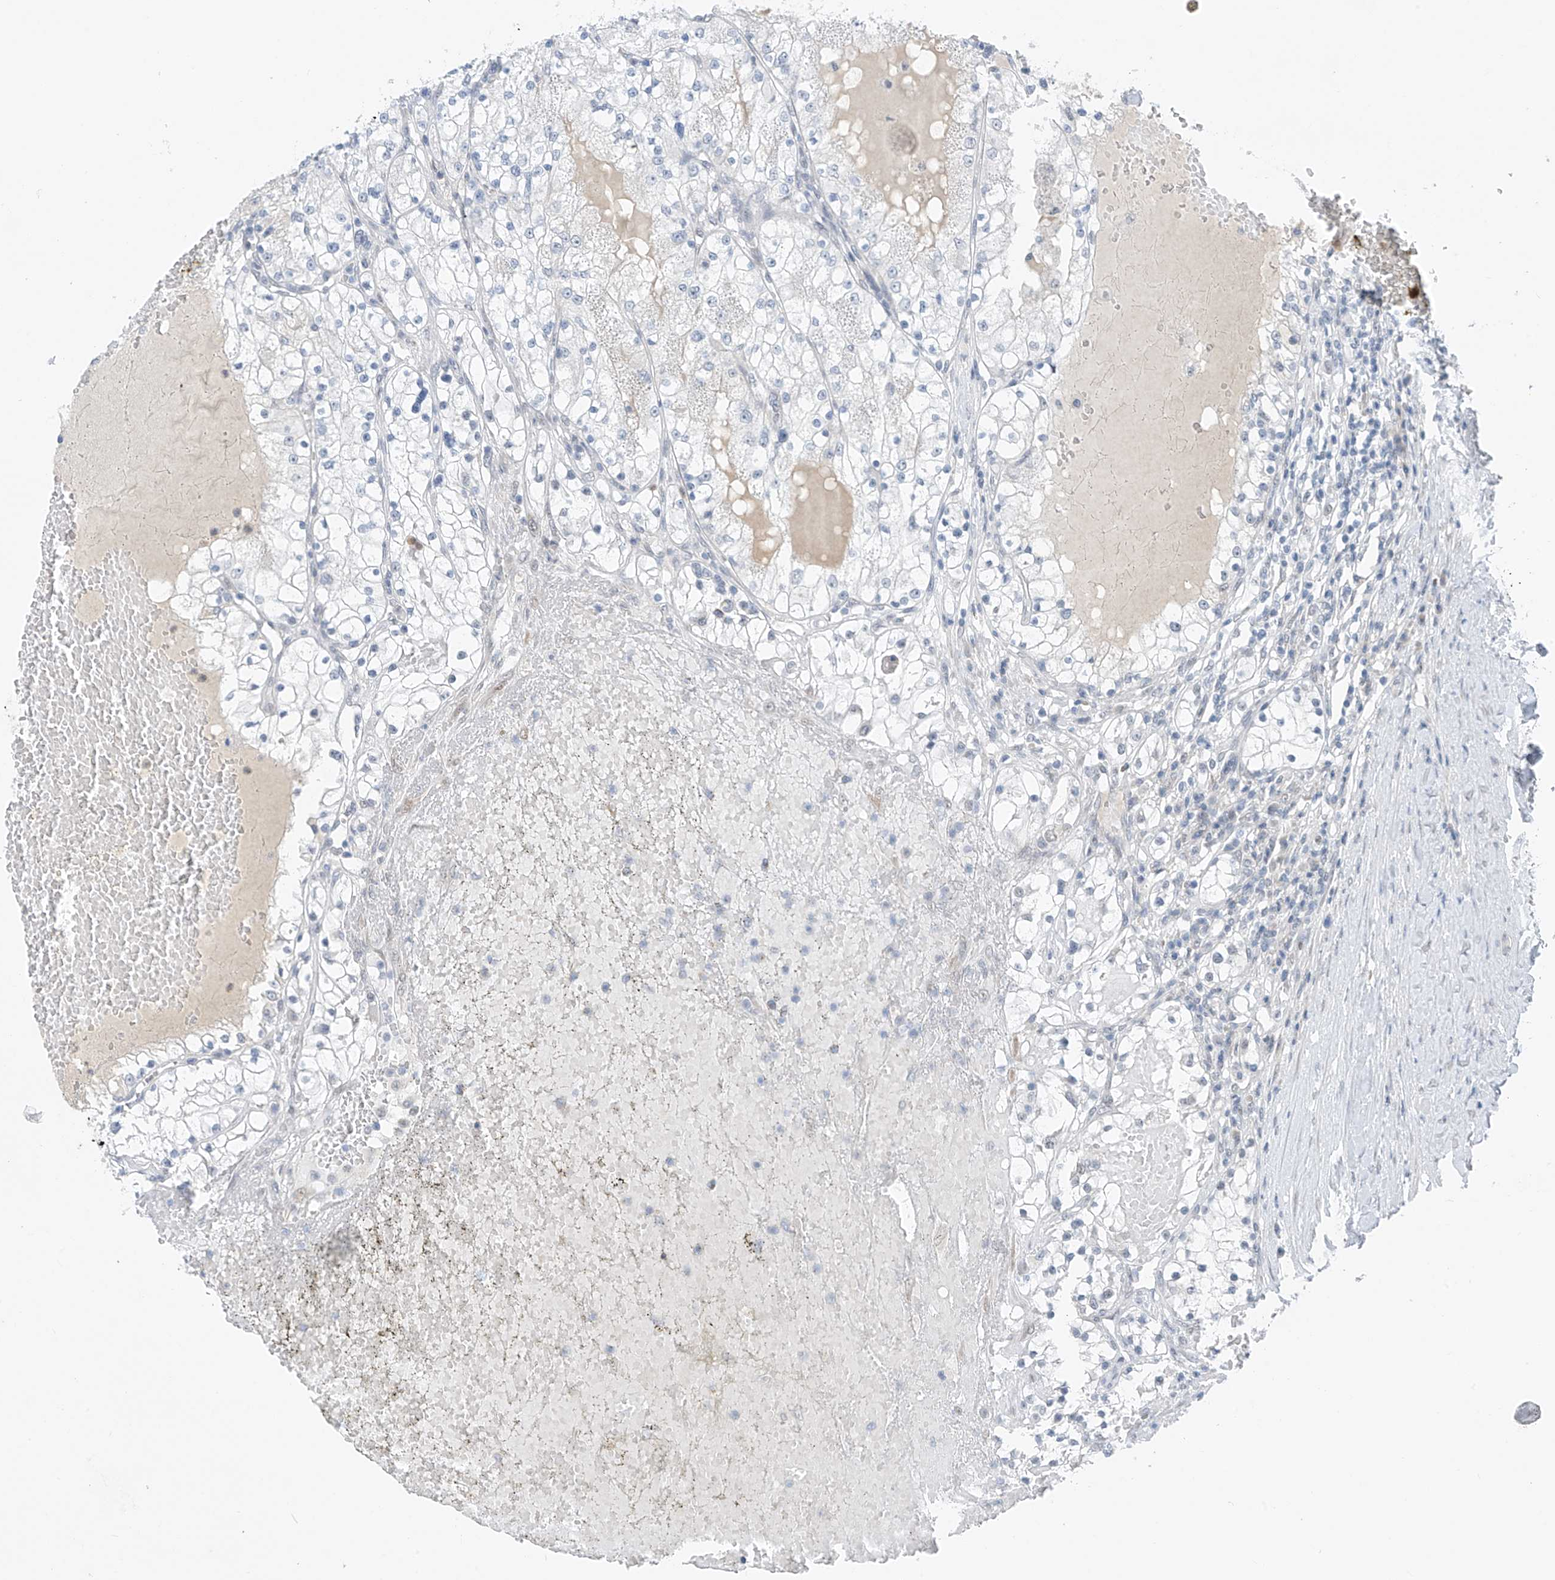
{"staining": {"intensity": "negative", "quantity": "none", "location": "none"}, "tissue": "renal cancer", "cell_type": "Tumor cells", "image_type": "cancer", "snomed": [{"axis": "morphology", "description": "Normal tissue, NOS"}, {"axis": "morphology", "description": "Adenocarcinoma, NOS"}, {"axis": "topography", "description": "Kidney"}], "caption": "This is an IHC micrograph of human adenocarcinoma (renal). There is no staining in tumor cells.", "gene": "CYP4V2", "patient": {"sex": "male", "age": 68}}